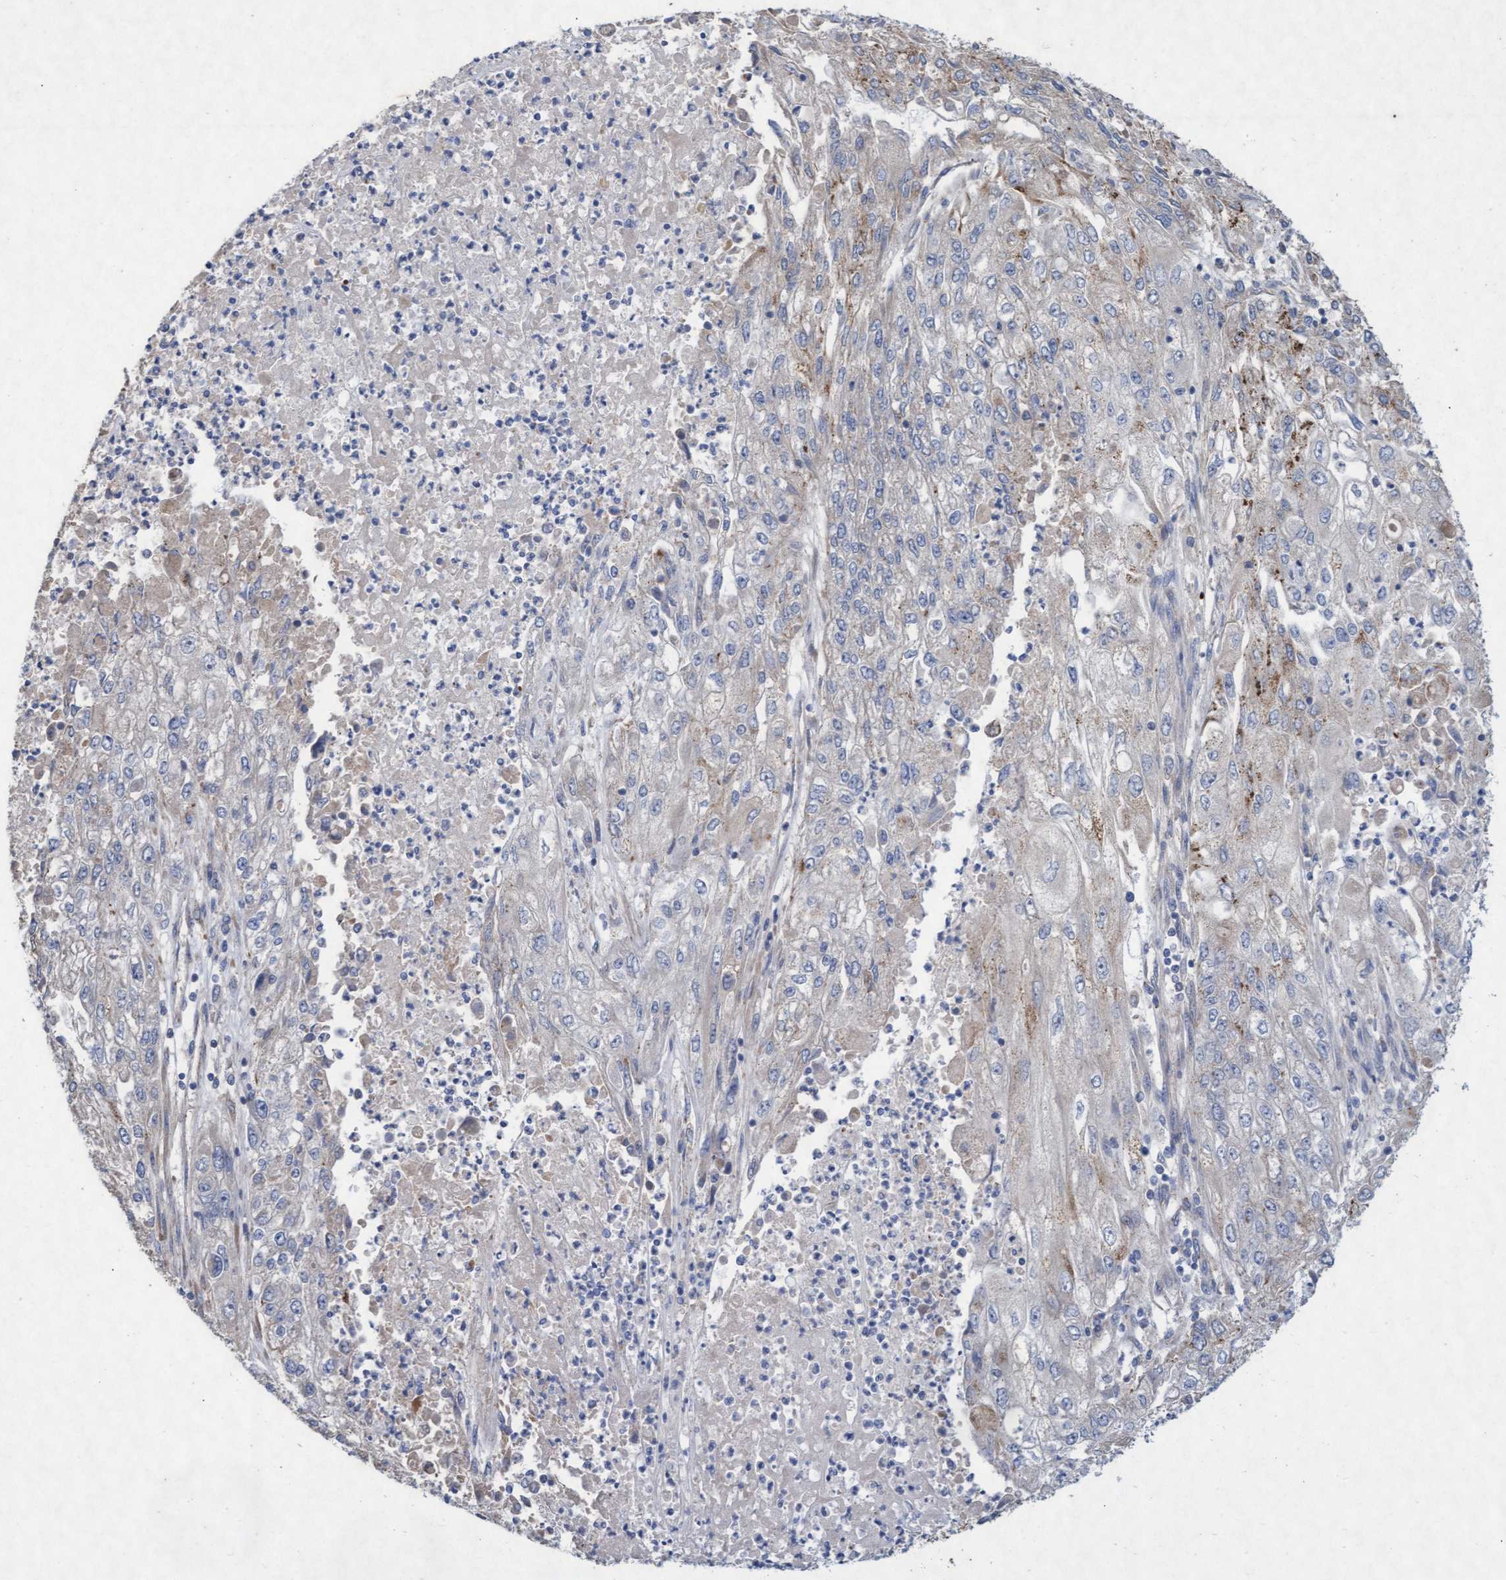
{"staining": {"intensity": "negative", "quantity": "none", "location": "none"}, "tissue": "endometrial cancer", "cell_type": "Tumor cells", "image_type": "cancer", "snomed": [{"axis": "morphology", "description": "Adenocarcinoma, NOS"}, {"axis": "topography", "description": "Endometrium"}], "caption": "Endometrial cancer (adenocarcinoma) stained for a protein using immunohistochemistry (IHC) reveals no staining tumor cells.", "gene": "ABCF2", "patient": {"sex": "female", "age": 49}}